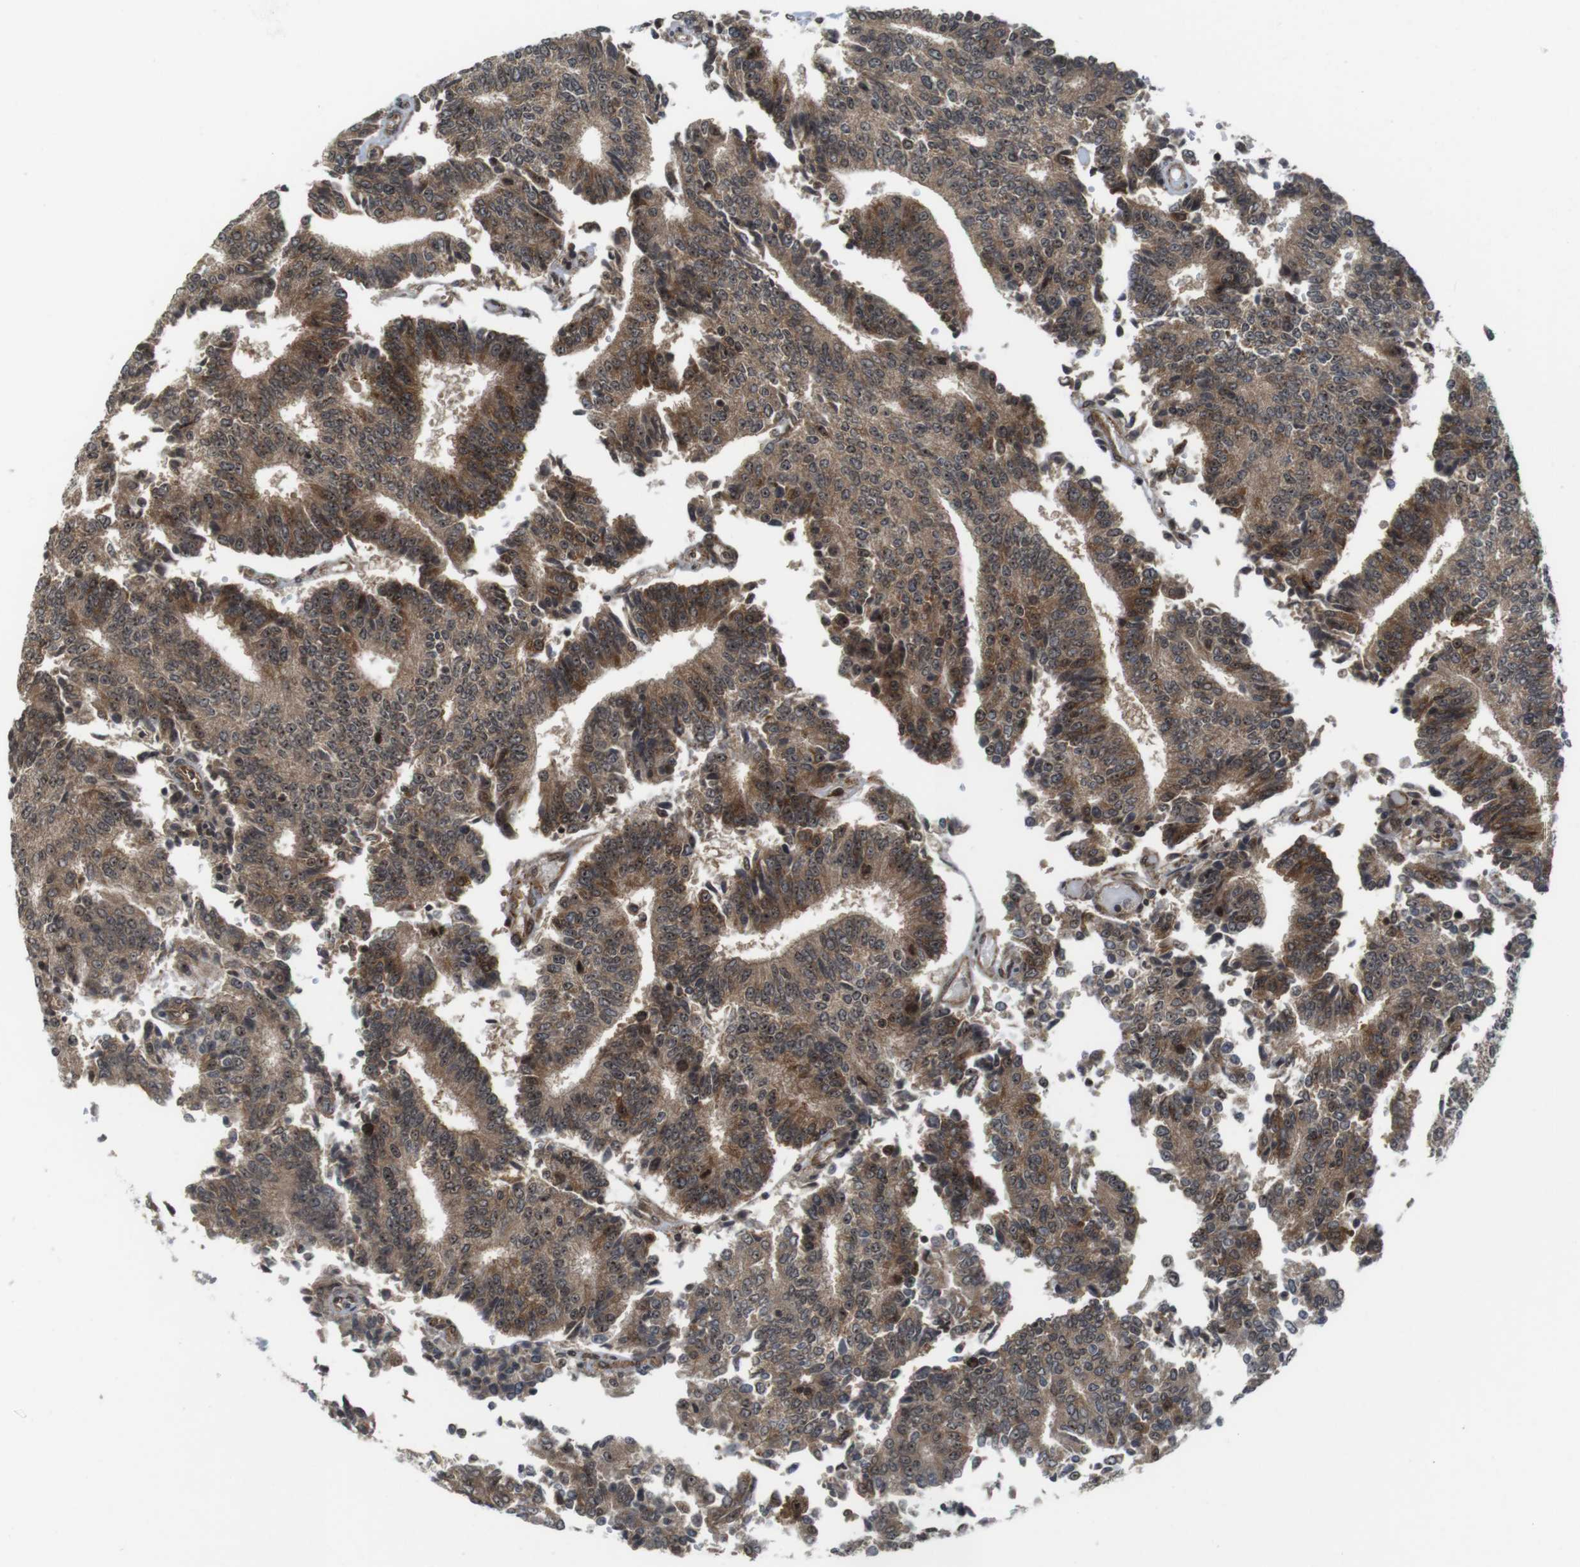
{"staining": {"intensity": "moderate", "quantity": ">75%", "location": "cytoplasmic/membranous"}, "tissue": "prostate cancer", "cell_type": "Tumor cells", "image_type": "cancer", "snomed": [{"axis": "morphology", "description": "Normal tissue, NOS"}, {"axis": "morphology", "description": "Adenocarcinoma, High grade"}, {"axis": "topography", "description": "Prostate"}, {"axis": "topography", "description": "Seminal veicle"}], "caption": "There is medium levels of moderate cytoplasmic/membranous staining in tumor cells of prostate cancer (adenocarcinoma (high-grade)), as demonstrated by immunohistochemical staining (brown color).", "gene": "CC2D1A", "patient": {"sex": "male", "age": 55}}